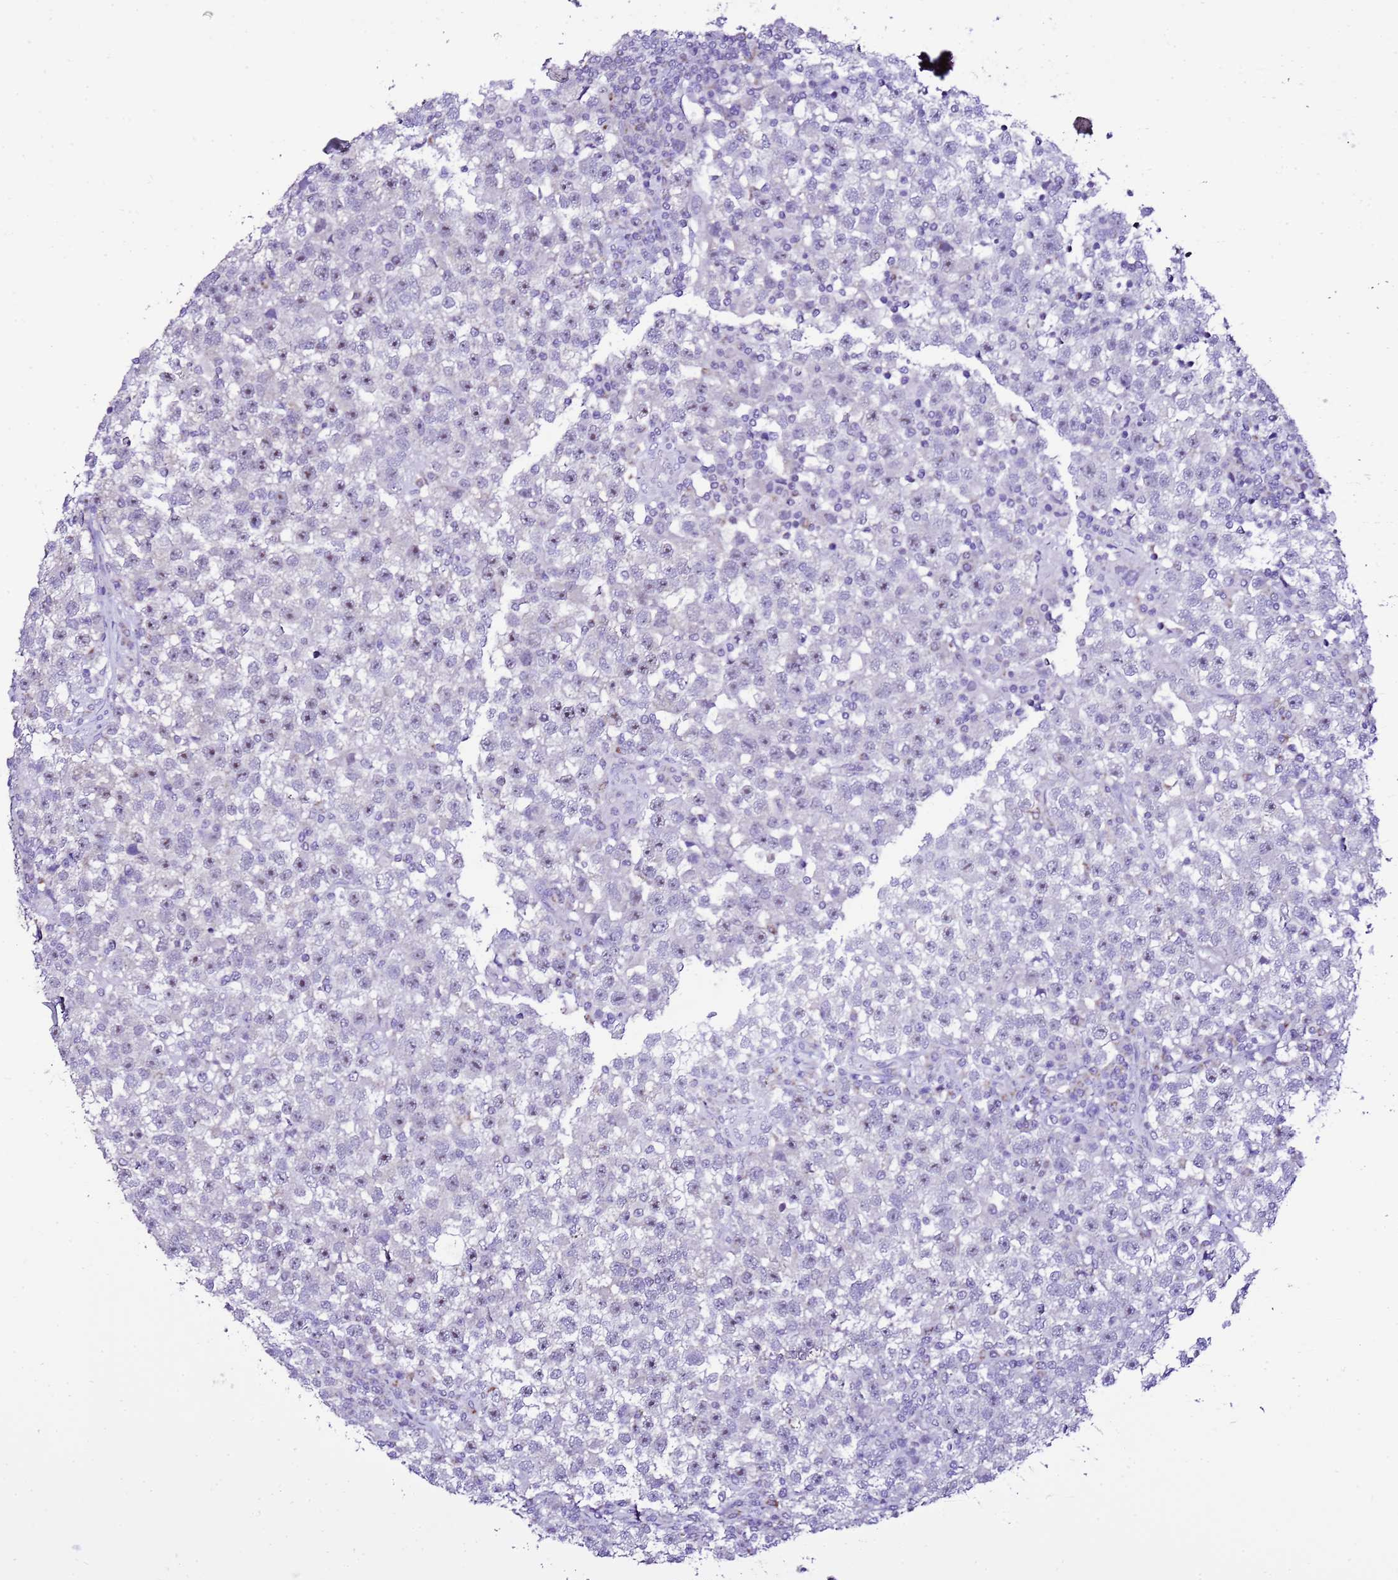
{"staining": {"intensity": "moderate", "quantity": "25%-75%", "location": "nuclear"}, "tissue": "testis cancer", "cell_type": "Tumor cells", "image_type": "cancer", "snomed": [{"axis": "morphology", "description": "Seminoma, NOS"}, {"axis": "topography", "description": "Testis"}], "caption": "Immunohistochemistry (IHC) staining of seminoma (testis), which exhibits medium levels of moderate nuclear staining in approximately 25%-75% of tumor cells indicating moderate nuclear protein positivity. The staining was performed using DAB (brown) for protein detection and nuclei were counterstained in hematoxylin (blue).", "gene": "DPH6", "patient": {"sex": "male", "age": 22}}